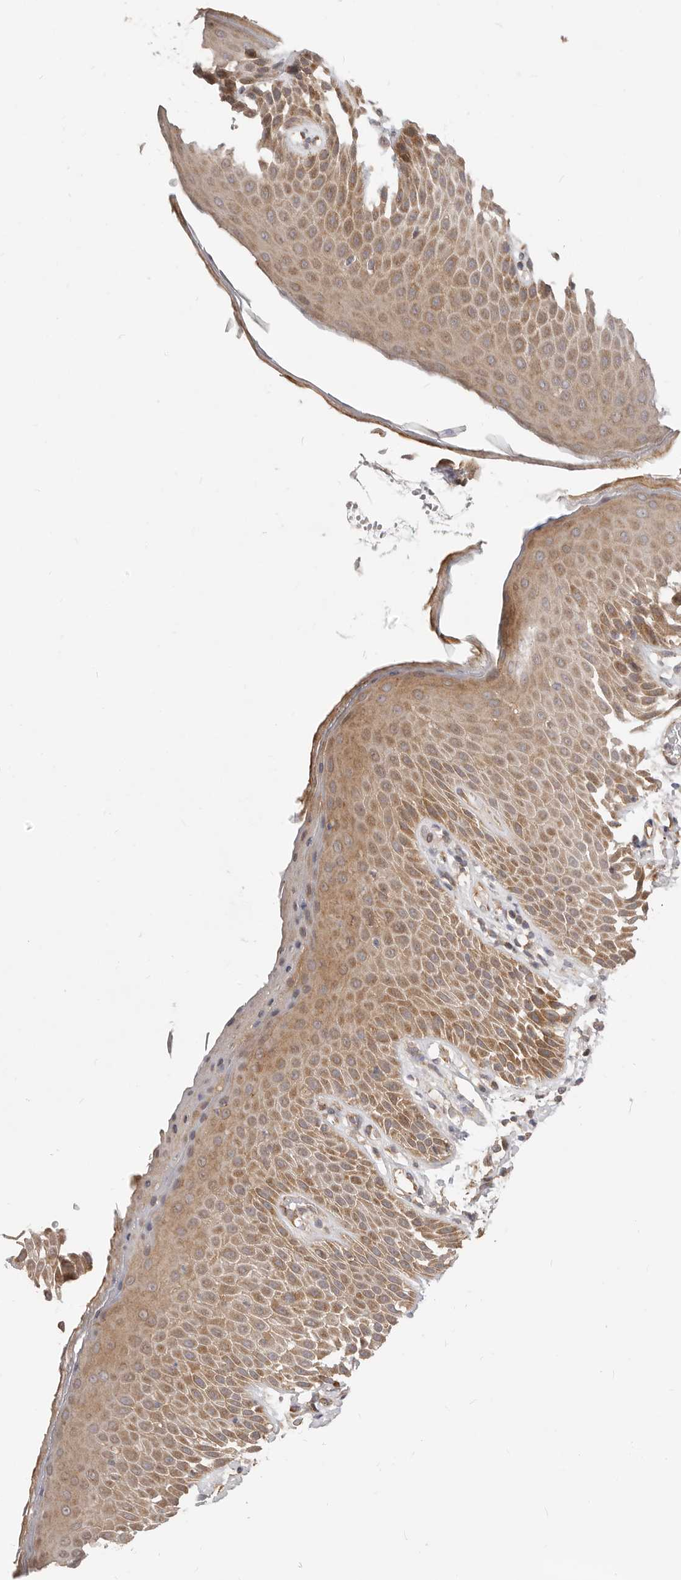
{"staining": {"intensity": "moderate", "quantity": ">75%", "location": "cytoplasmic/membranous"}, "tissue": "skin", "cell_type": "Epidermal cells", "image_type": "normal", "snomed": [{"axis": "morphology", "description": "Normal tissue, NOS"}, {"axis": "topography", "description": "Anal"}], "caption": "IHC staining of benign skin, which displays medium levels of moderate cytoplasmic/membranous staining in approximately >75% of epidermal cells indicating moderate cytoplasmic/membranous protein staining. The staining was performed using DAB (3,3'-diaminobenzidine) (brown) for protein detection and nuclei were counterstained in hematoxylin (blue).", "gene": "USP49", "patient": {"sex": "male", "age": 74}}